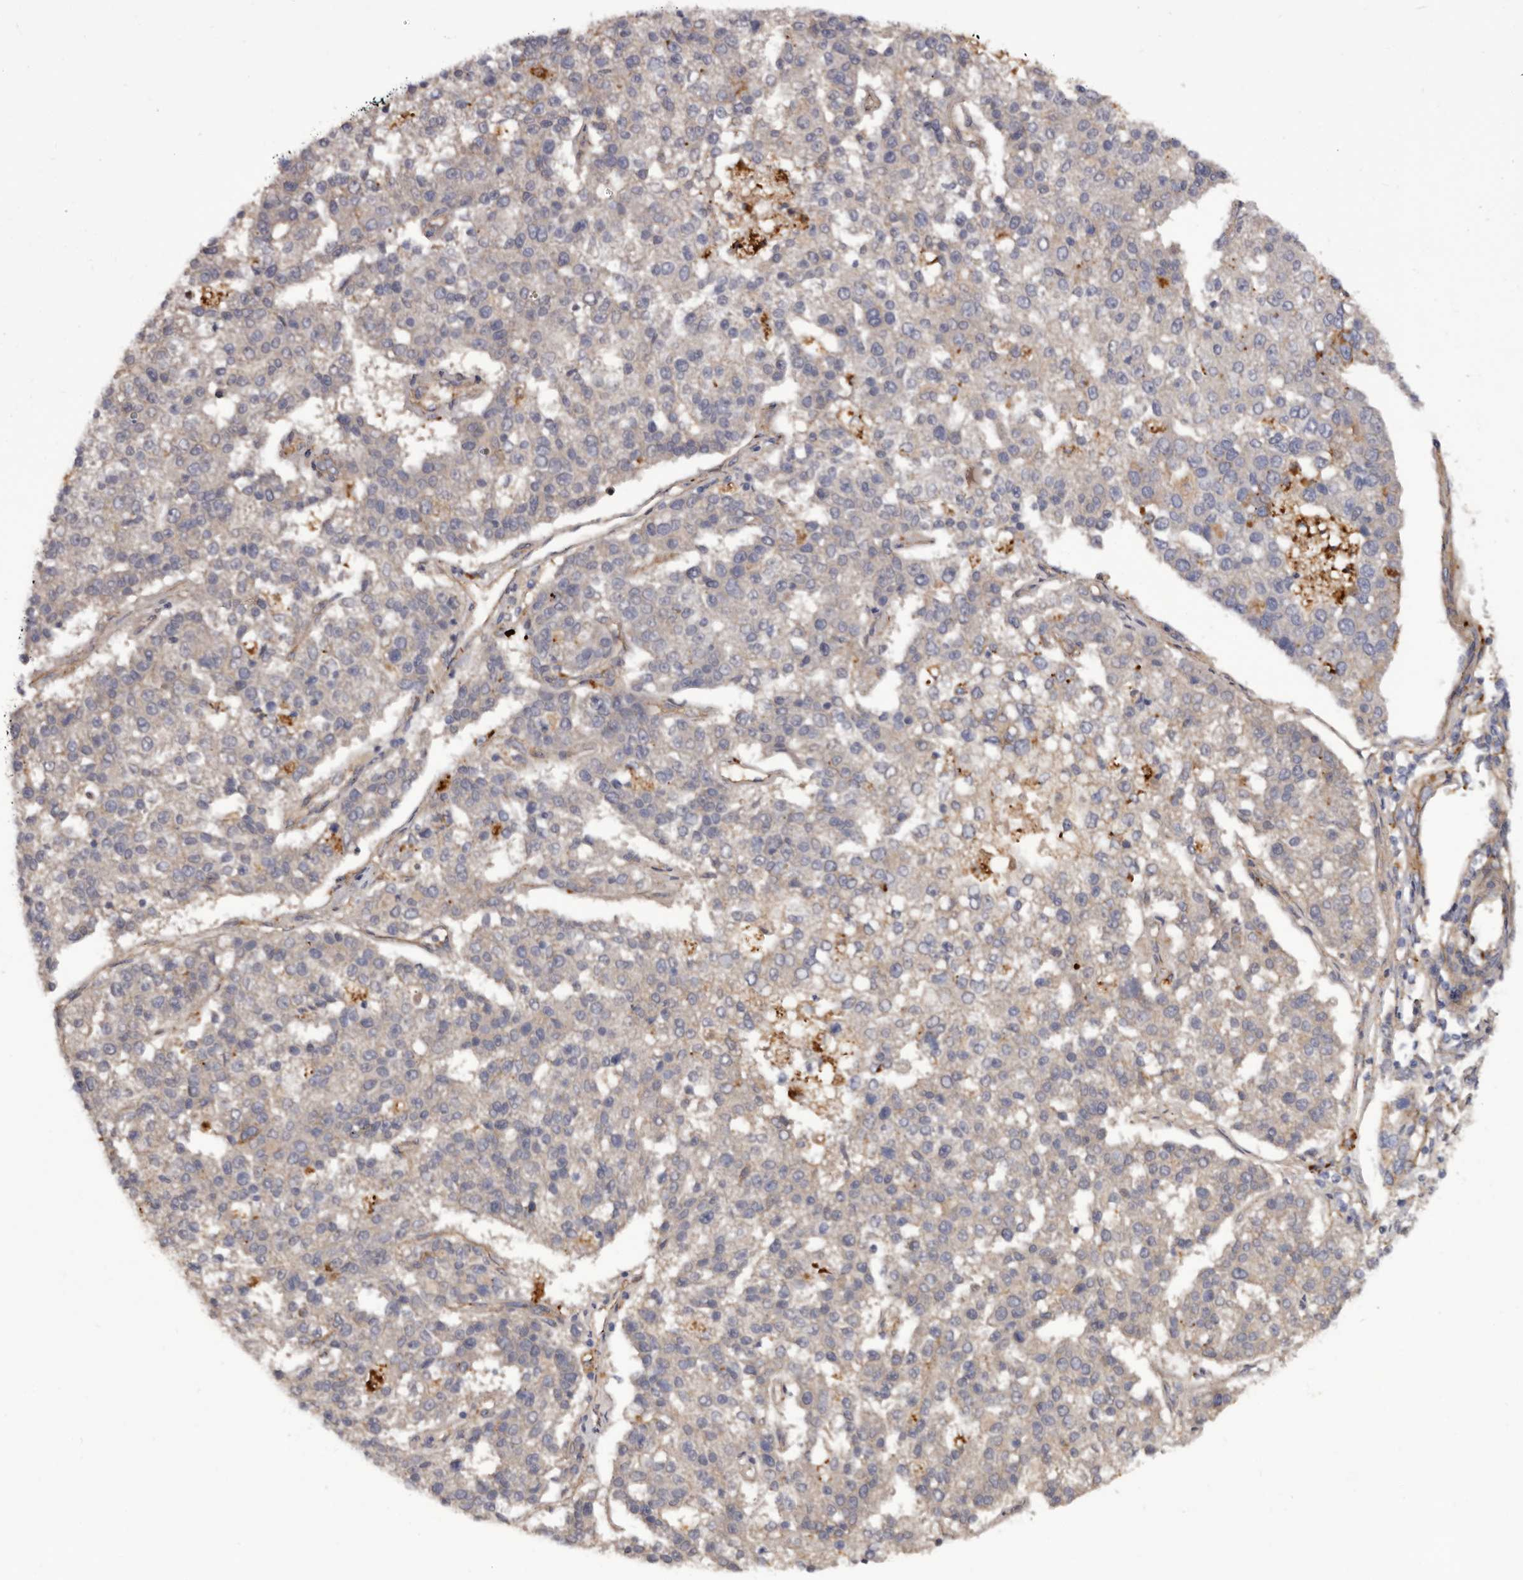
{"staining": {"intensity": "negative", "quantity": "none", "location": "none"}, "tissue": "pancreatic cancer", "cell_type": "Tumor cells", "image_type": "cancer", "snomed": [{"axis": "morphology", "description": "Adenocarcinoma, NOS"}, {"axis": "topography", "description": "Pancreas"}], "caption": "A photomicrograph of pancreatic cancer (adenocarcinoma) stained for a protein displays no brown staining in tumor cells. The staining is performed using DAB brown chromogen with nuclei counter-stained in using hematoxylin.", "gene": "INKA2", "patient": {"sex": "female", "age": 61}}